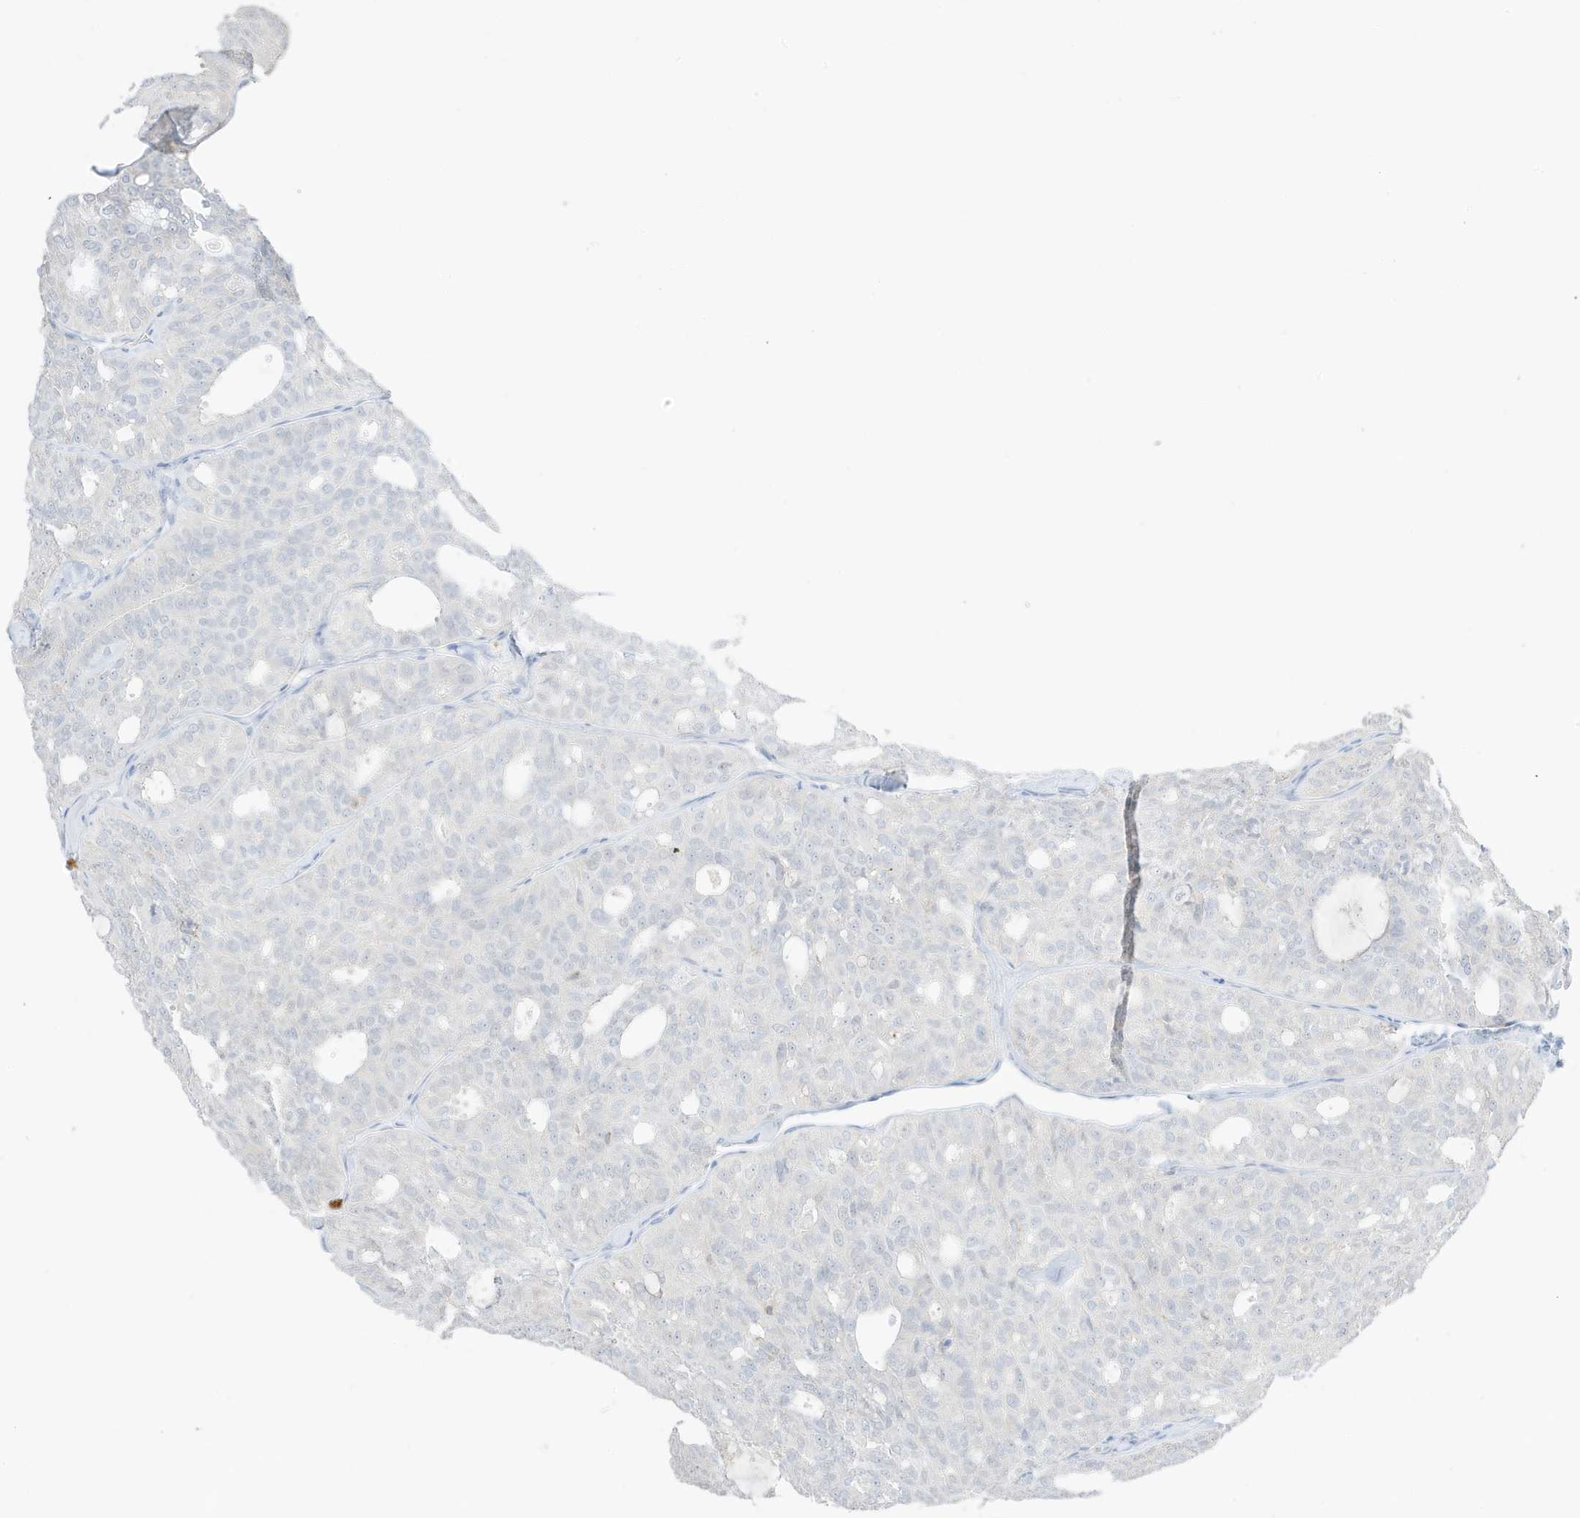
{"staining": {"intensity": "negative", "quantity": "none", "location": "none"}, "tissue": "thyroid cancer", "cell_type": "Tumor cells", "image_type": "cancer", "snomed": [{"axis": "morphology", "description": "Follicular adenoma carcinoma, NOS"}, {"axis": "topography", "description": "Thyroid gland"}], "caption": "This is a image of IHC staining of thyroid follicular adenoma carcinoma, which shows no staining in tumor cells. (DAB immunohistochemistry (IHC) with hematoxylin counter stain).", "gene": "GCA", "patient": {"sex": "male", "age": 75}}